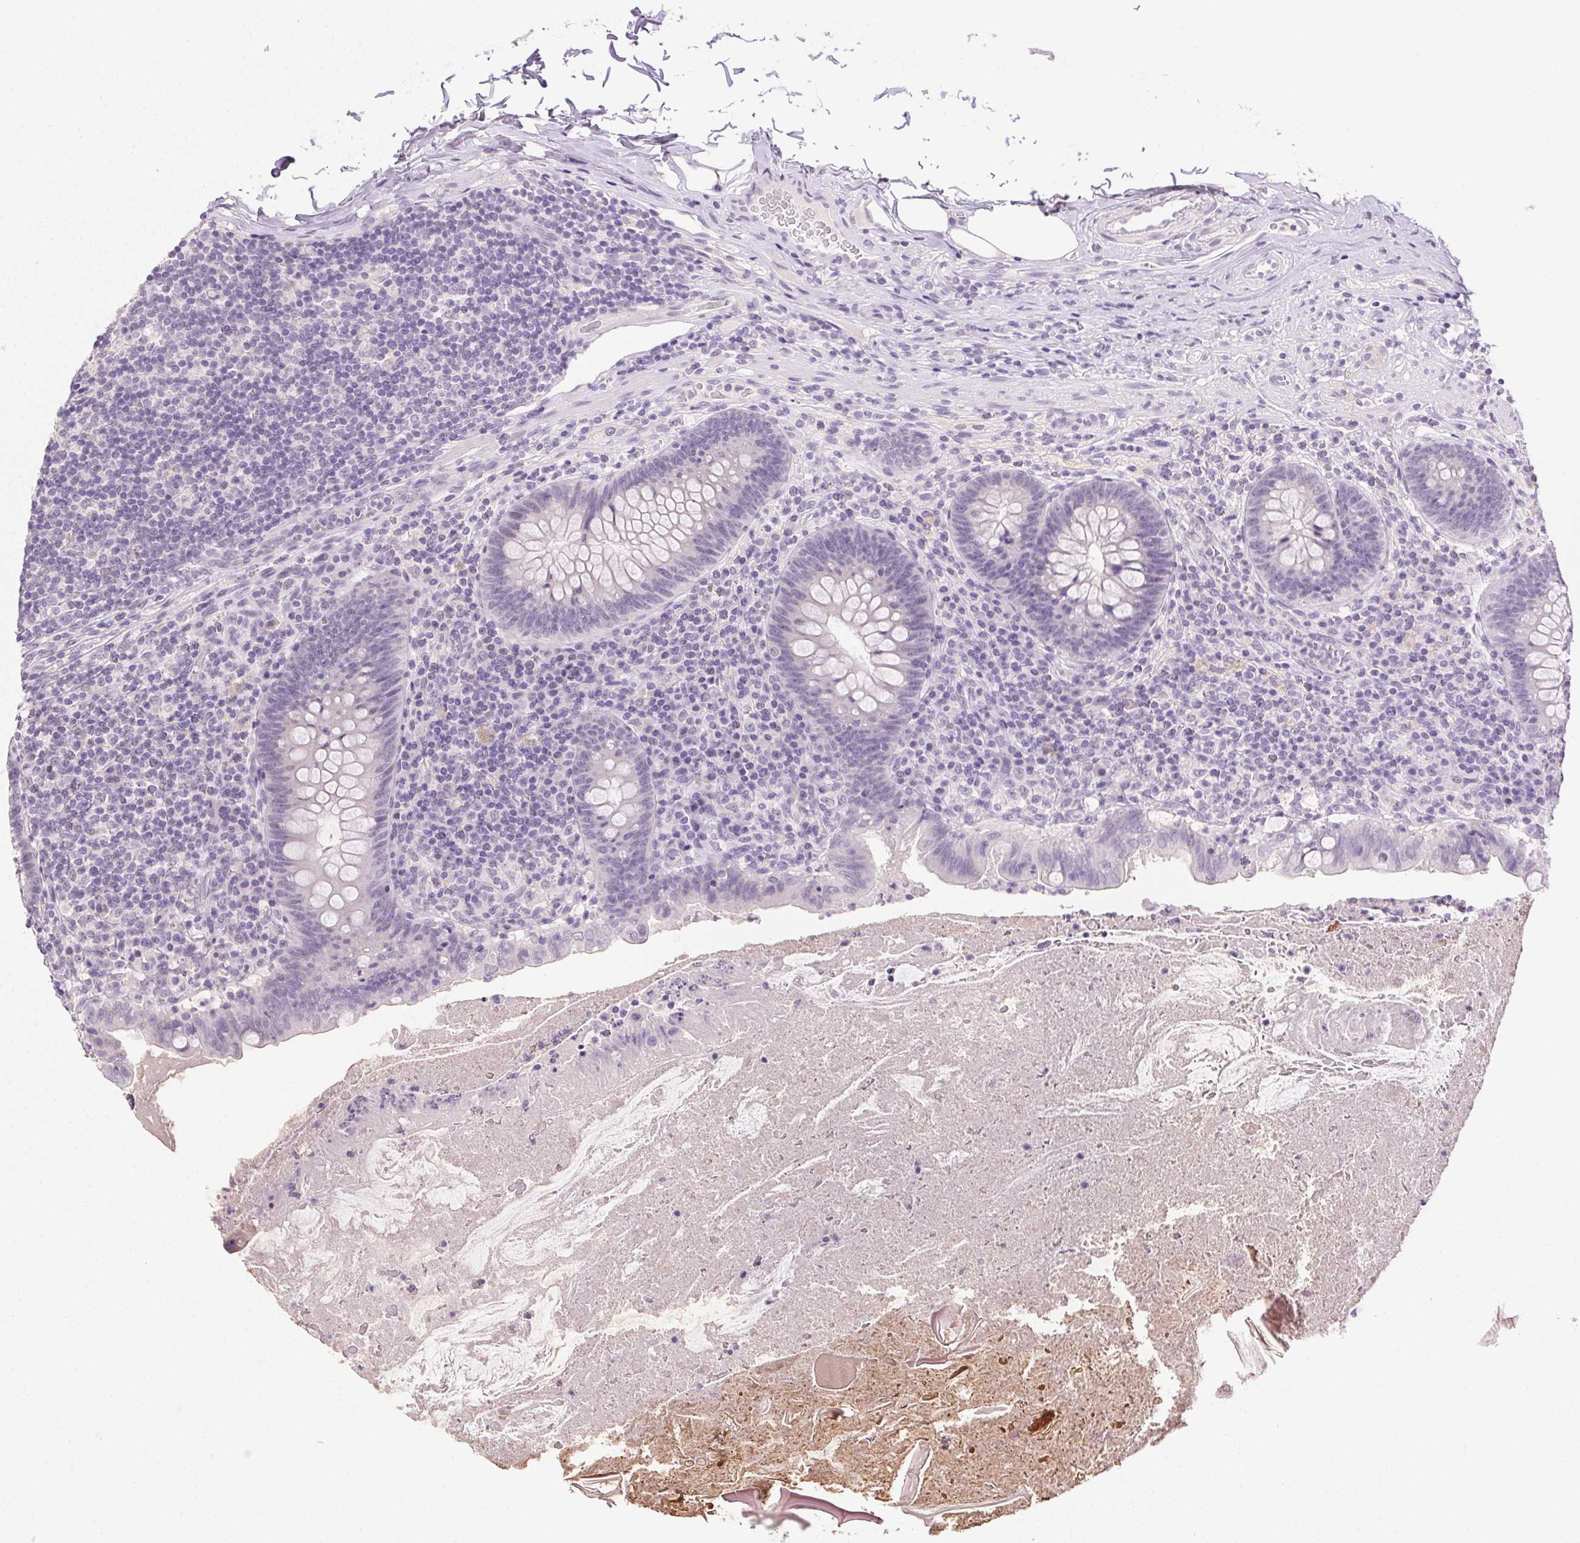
{"staining": {"intensity": "negative", "quantity": "none", "location": "none"}, "tissue": "appendix", "cell_type": "Glandular cells", "image_type": "normal", "snomed": [{"axis": "morphology", "description": "Normal tissue, NOS"}, {"axis": "topography", "description": "Appendix"}], "caption": "Immunohistochemistry (IHC) histopathology image of unremarkable appendix: human appendix stained with DAB displays no significant protein positivity in glandular cells.", "gene": "CLDN10", "patient": {"sex": "male", "age": 47}}